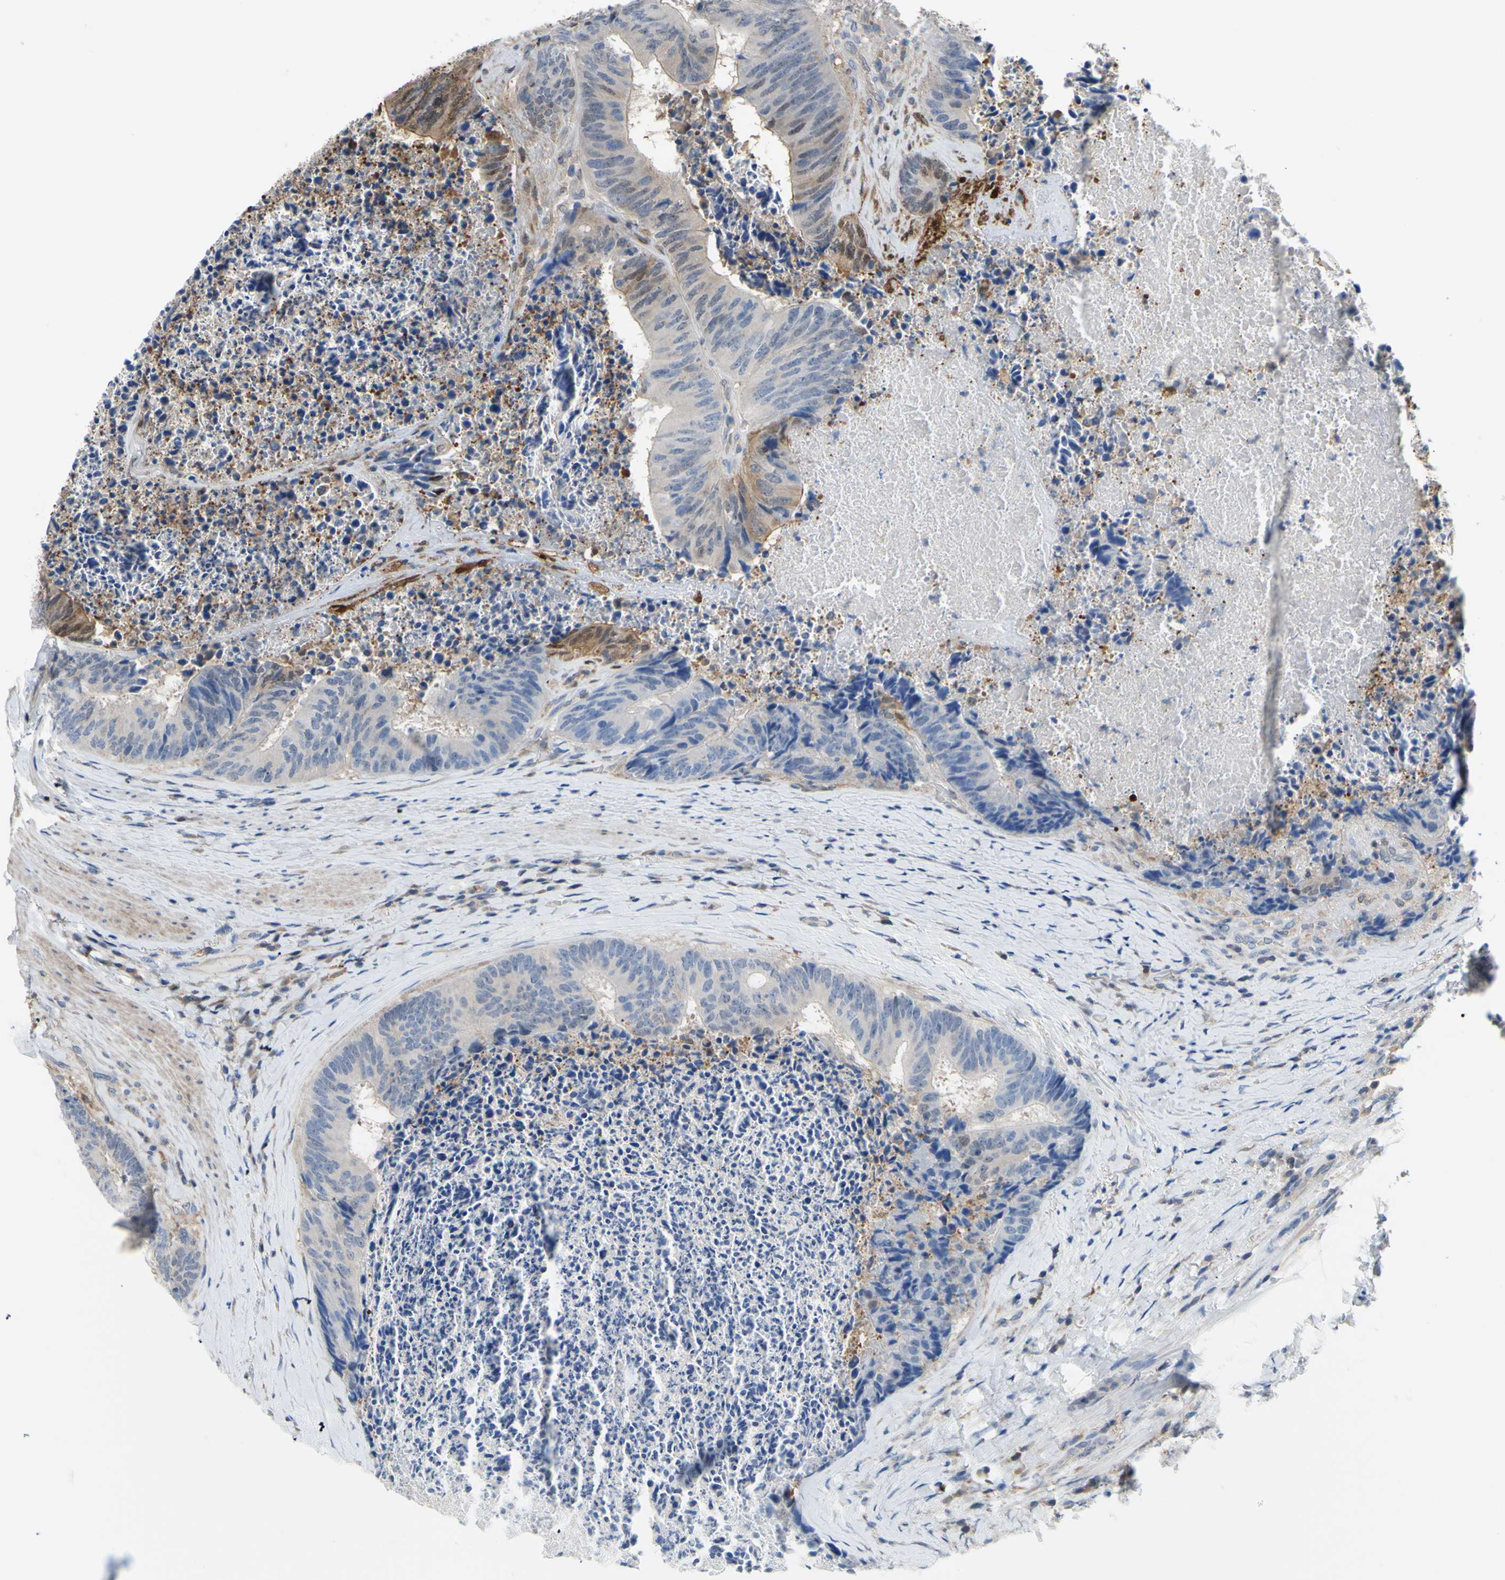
{"staining": {"intensity": "moderate", "quantity": "<25%", "location": "cytoplasmic/membranous"}, "tissue": "colorectal cancer", "cell_type": "Tumor cells", "image_type": "cancer", "snomed": [{"axis": "morphology", "description": "Adenocarcinoma, NOS"}, {"axis": "topography", "description": "Rectum"}], "caption": "Immunohistochemistry (IHC) histopathology image of neoplastic tissue: adenocarcinoma (colorectal) stained using immunohistochemistry (IHC) shows low levels of moderate protein expression localized specifically in the cytoplasmic/membranous of tumor cells, appearing as a cytoplasmic/membranous brown color.", "gene": "UPK3B", "patient": {"sex": "male", "age": 72}}